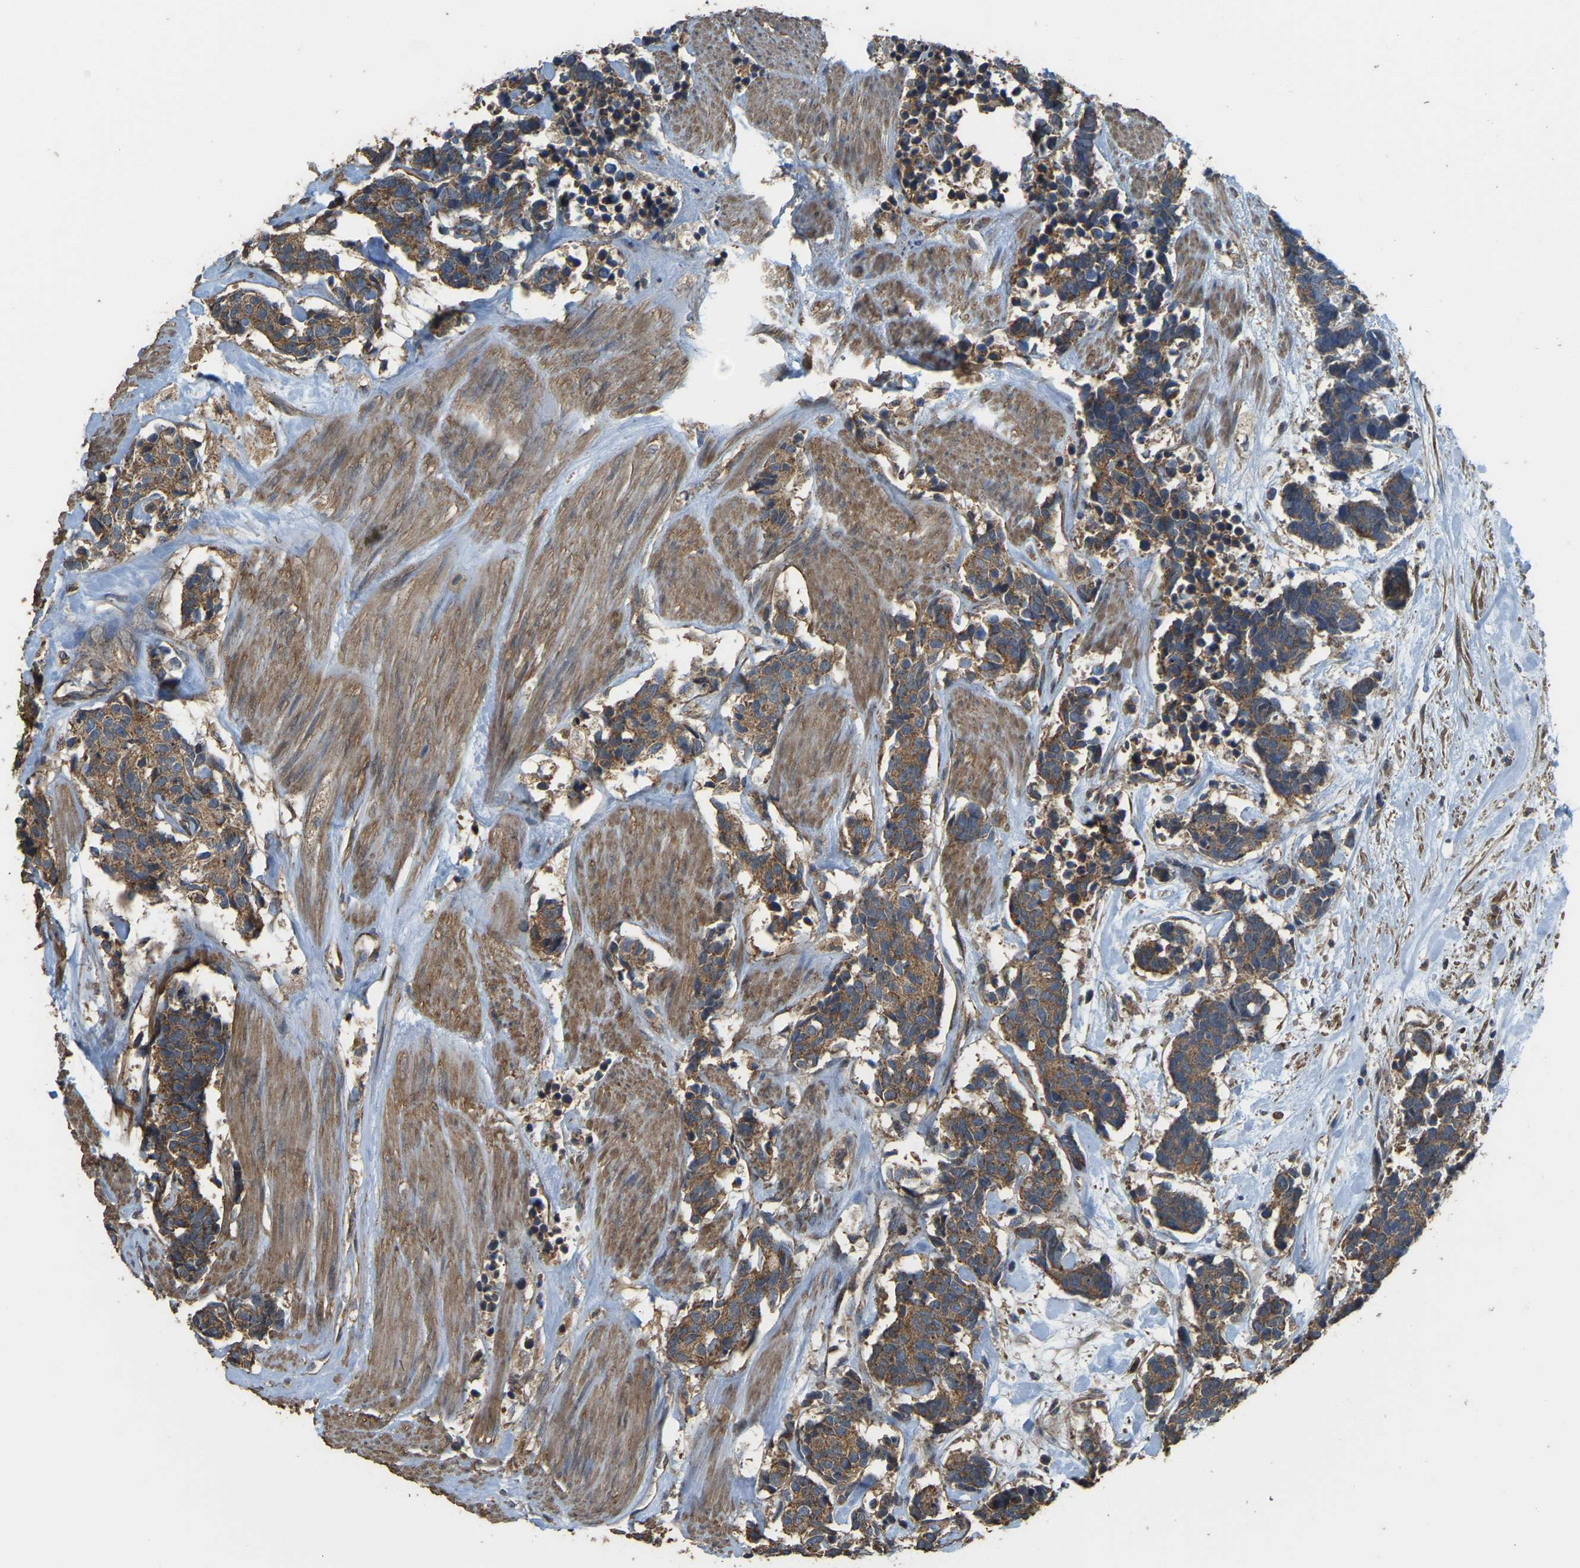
{"staining": {"intensity": "moderate", "quantity": ">75%", "location": "cytoplasmic/membranous"}, "tissue": "carcinoid", "cell_type": "Tumor cells", "image_type": "cancer", "snomed": [{"axis": "morphology", "description": "Carcinoma, NOS"}, {"axis": "morphology", "description": "Carcinoid, malignant, NOS"}, {"axis": "topography", "description": "Urinary bladder"}], "caption": "Carcinoma stained with a protein marker demonstrates moderate staining in tumor cells.", "gene": "GNG2", "patient": {"sex": "male", "age": 57}}